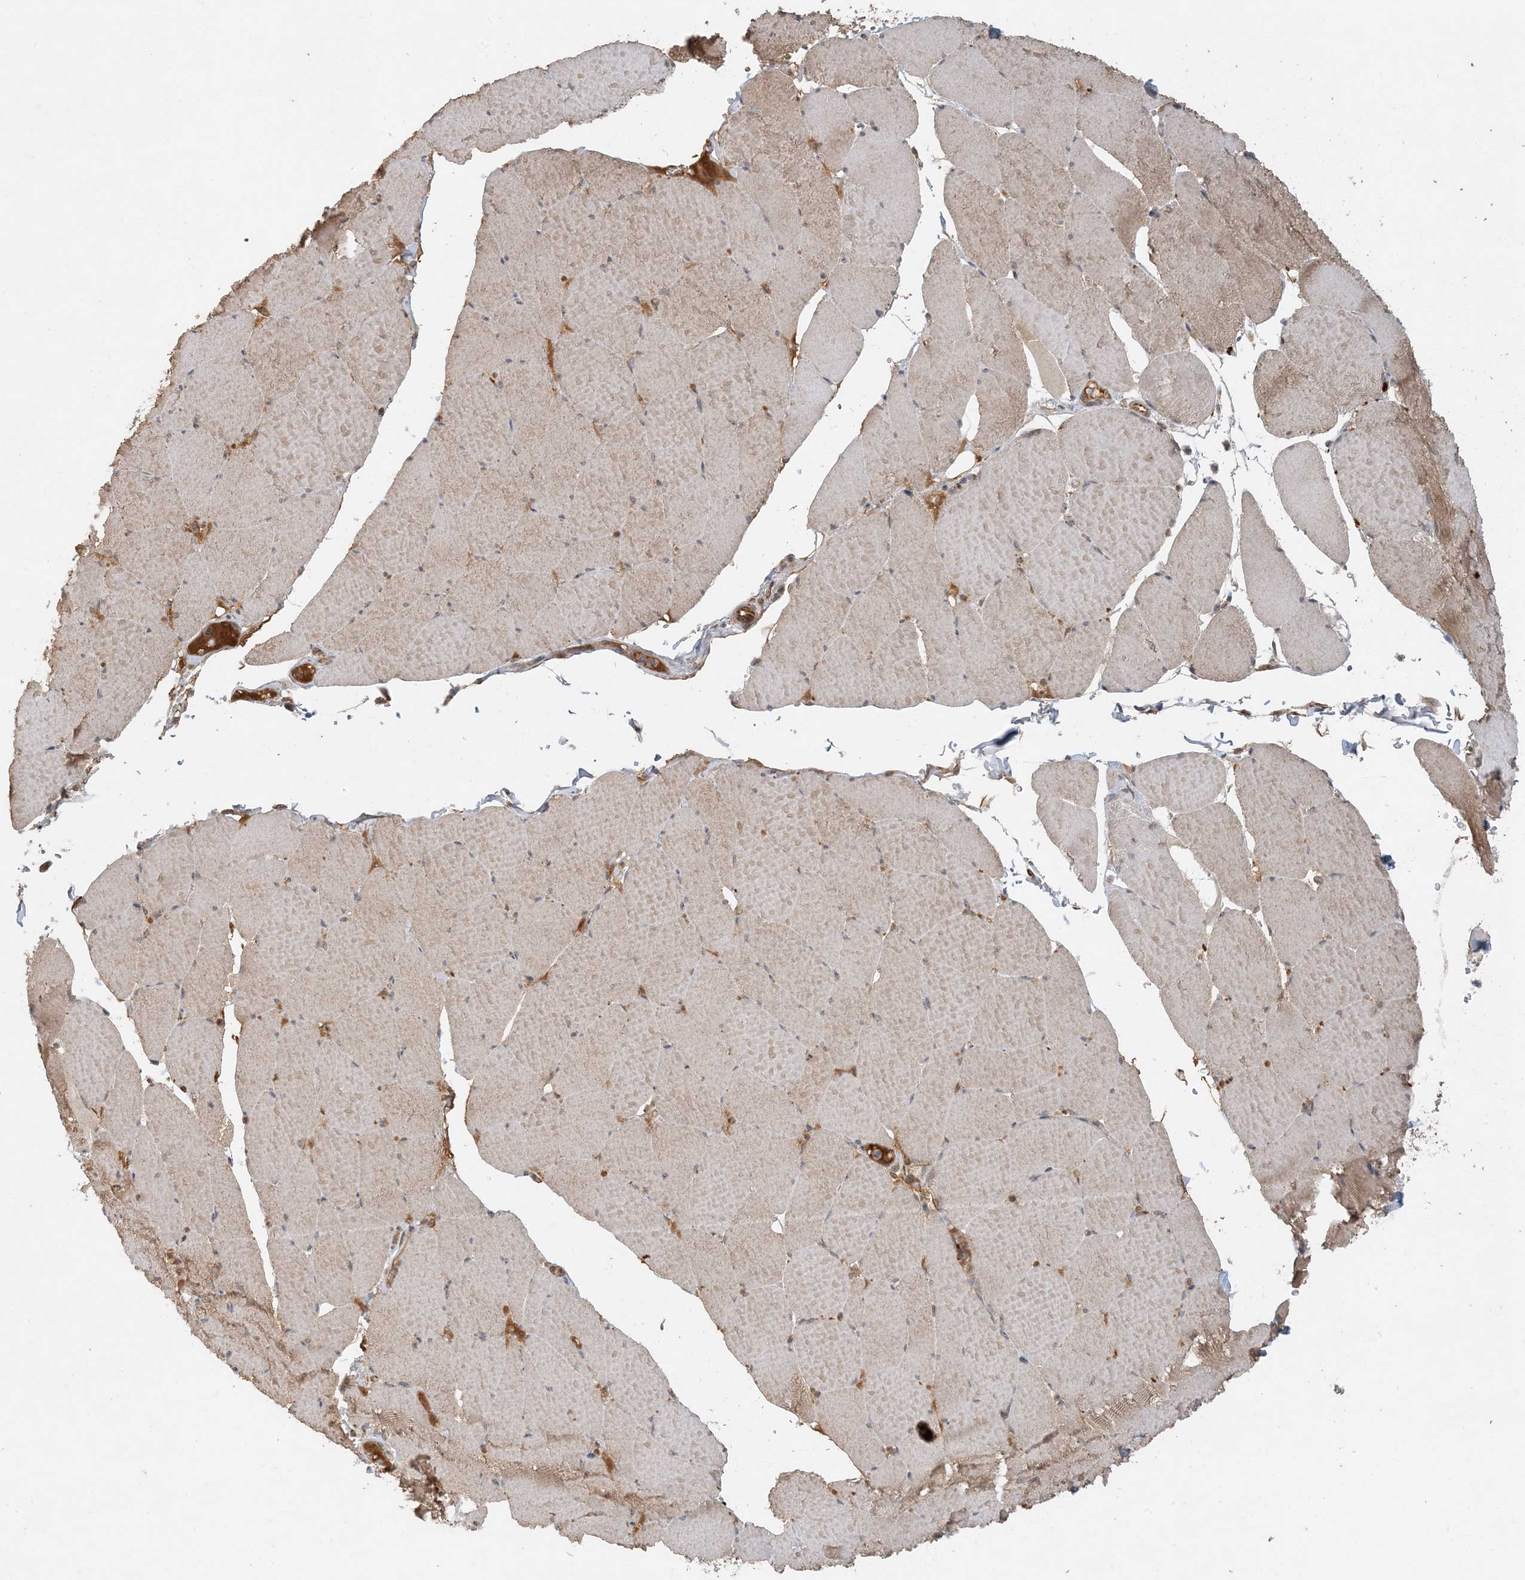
{"staining": {"intensity": "moderate", "quantity": "25%-75%", "location": "cytoplasmic/membranous"}, "tissue": "skeletal muscle", "cell_type": "Myocytes", "image_type": "normal", "snomed": [{"axis": "morphology", "description": "Normal tissue, NOS"}, {"axis": "topography", "description": "Skeletal muscle"}, {"axis": "topography", "description": "Head-Neck"}], "caption": "Immunohistochemical staining of benign skeletal muscle exhibits moderate cytoplasmic/membranous protein staining in approximately 25%-75% of myocytes.", "gene": "ZCCHC4", "patient": {"sex": "male", "age": 66}}